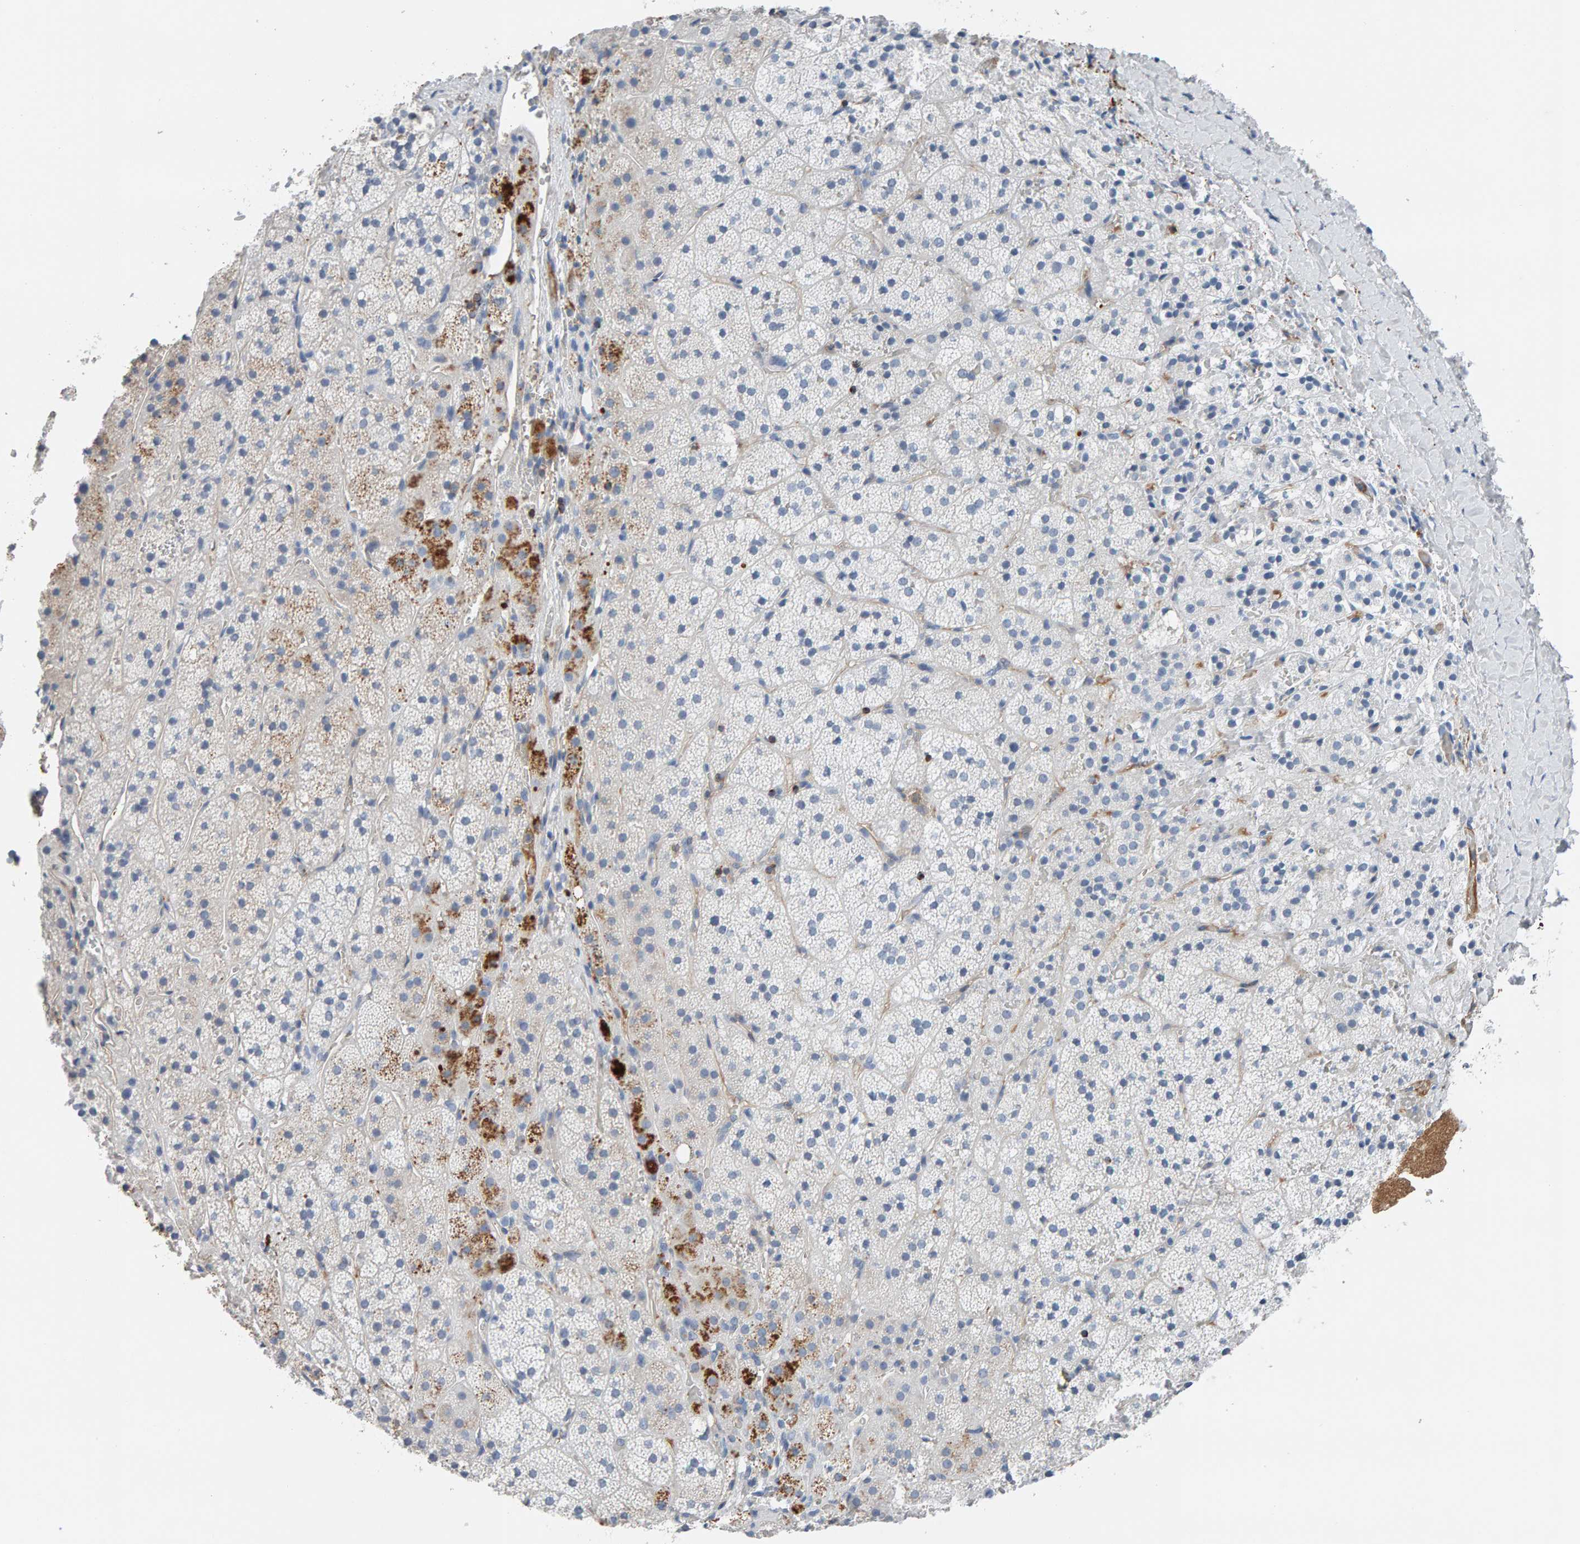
{"staining": {"intensity": "strong", "quantity": "<25%", "location": "cytoplasmic/membranous"}, "tissue": "adrenal gland", "cell_type": "Glandular cells", "image_type": "normal", "snomed": [{"axis": "morphology", "description": "Normal tissue, NOS"}, {"axis": "topography", "description": "Adrenal gland"}], "caption": "Adrenal gland stained with immunohistochemistry (IHC) reveals strong cytoplasmic/membranous positivity in about <25% of glandular cells. Using DAB (3,3'-diaminobenzidine) (brown) and hematoxylin (blue) stains, captured at high magnification using brightfield microscopy.", "gene": "FYN", "patient": {"sex": "female", "age": 44}}